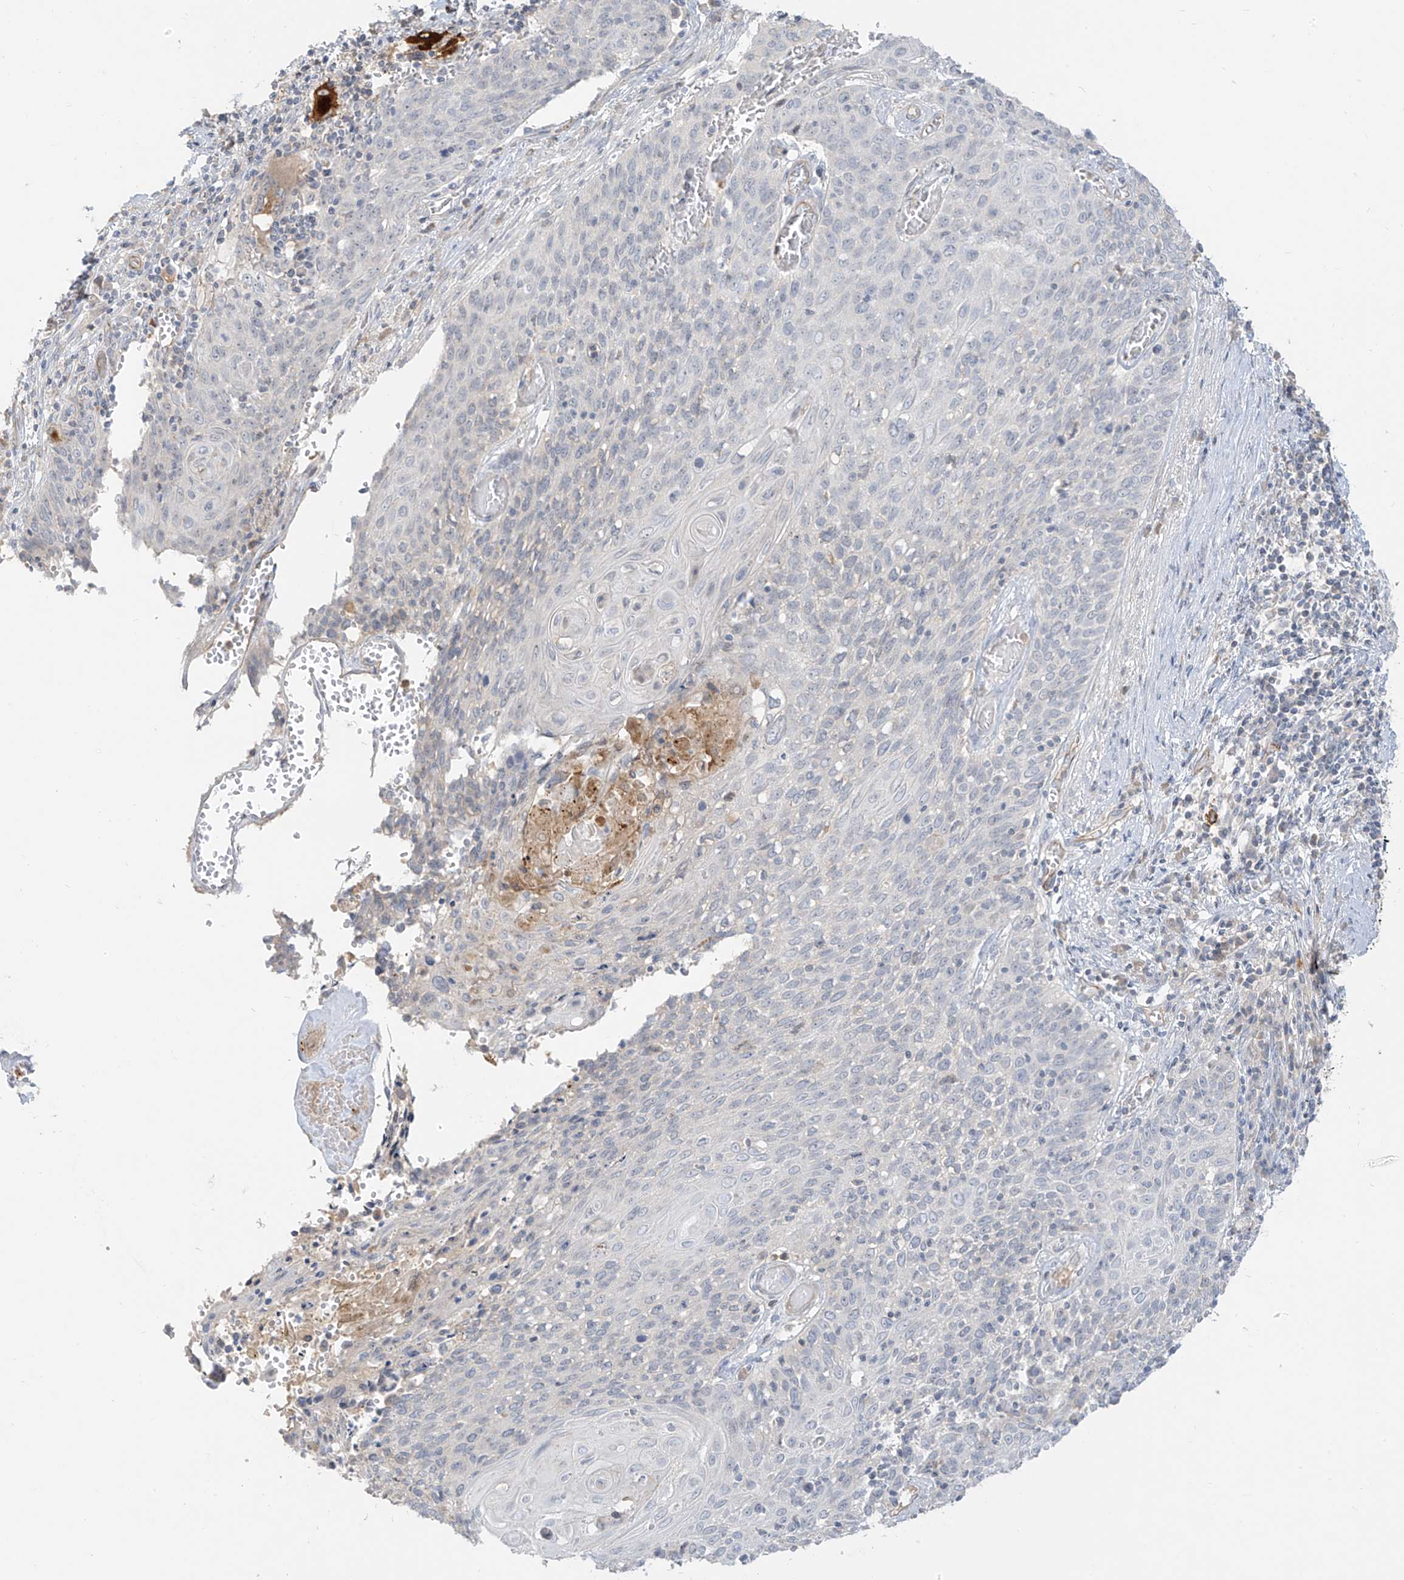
{"staining": {"intensity": "negative", "quantity": "none", "location": "none"}, "tissue": "cervical cancer", "cell_type": "Tumor cells", "image_type": "cancer", "snomed": [{"axis": "morphology", "description": "Squamous cell carcinoma, NOS"}, {"axis": "topography", "description": "Cervix"}], "caption": "Cervical cancer was stained to show a protein in brown. There is no significant staining in tumor cells. (DAB (3,3'-diaminobenzidine) immunohistochemistry (IHC) with hematoxylin counter stain).", "gene": "C2orf42", "patient": {"sex": "female", "age": 39}}